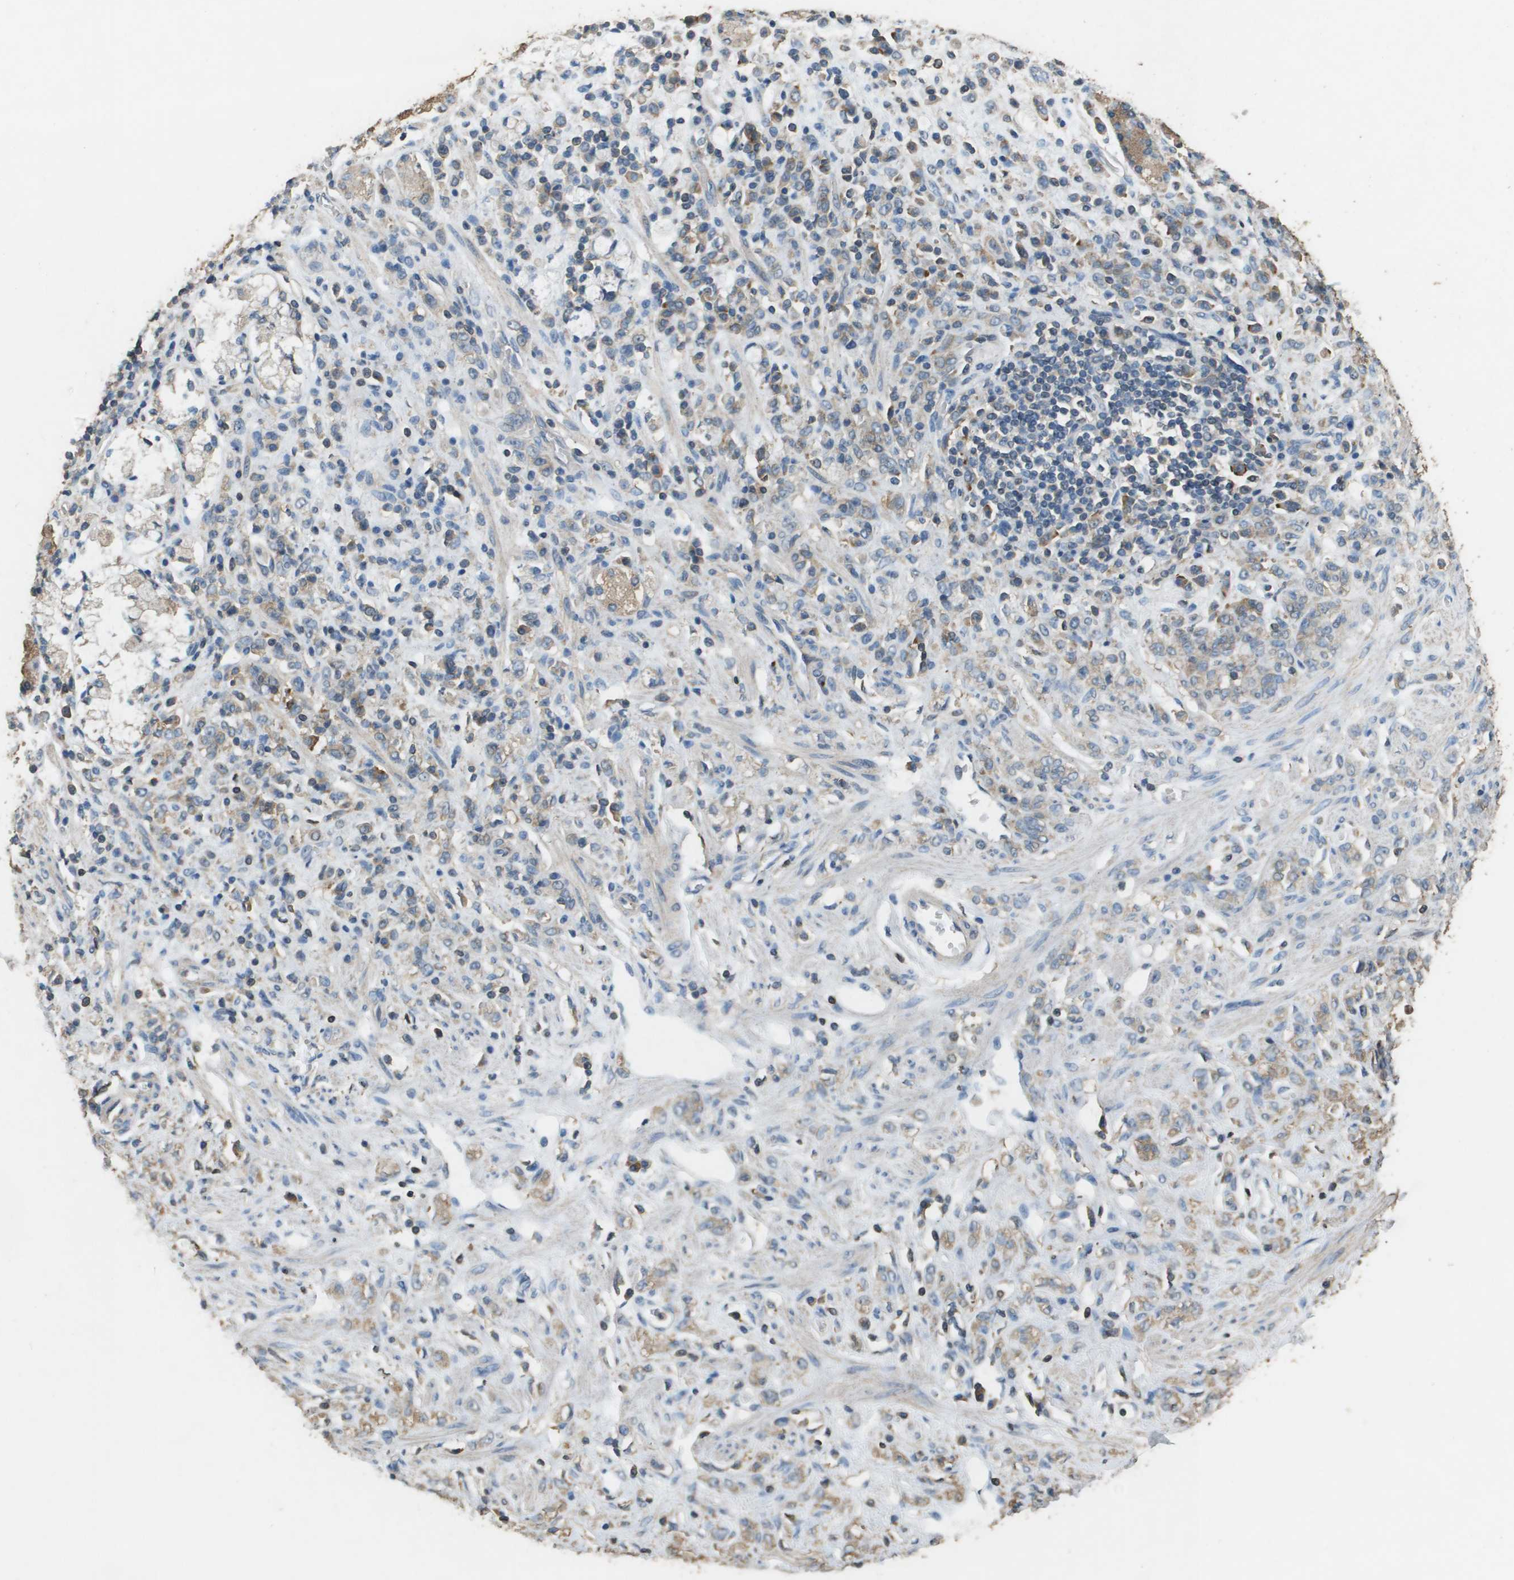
{"staining": {"intensity": "moderate", "quantity": "25%-75%", "location": "cytoplasmic/membranous"}, "tissue": "stomach cancer", "cell_type": "Tumor cells", "image_type": "cancer", "snomed": [{"axis": "morphology", "description": "Normal tissue, NOS"}, {"axis": "morphology", "description": "Adenocarcinoma, NOS"}, {"axis": "topography", "description": "Stomach"}], "caption": "A medium amount of moderate cytoplasmic/membranous staining is identified in about 25%-75% of tumor cells in stomach cancer (adenocarcinoma) tissue.", "gene": "MS4A7", "patient": {"sex": "male", "age": 82}}